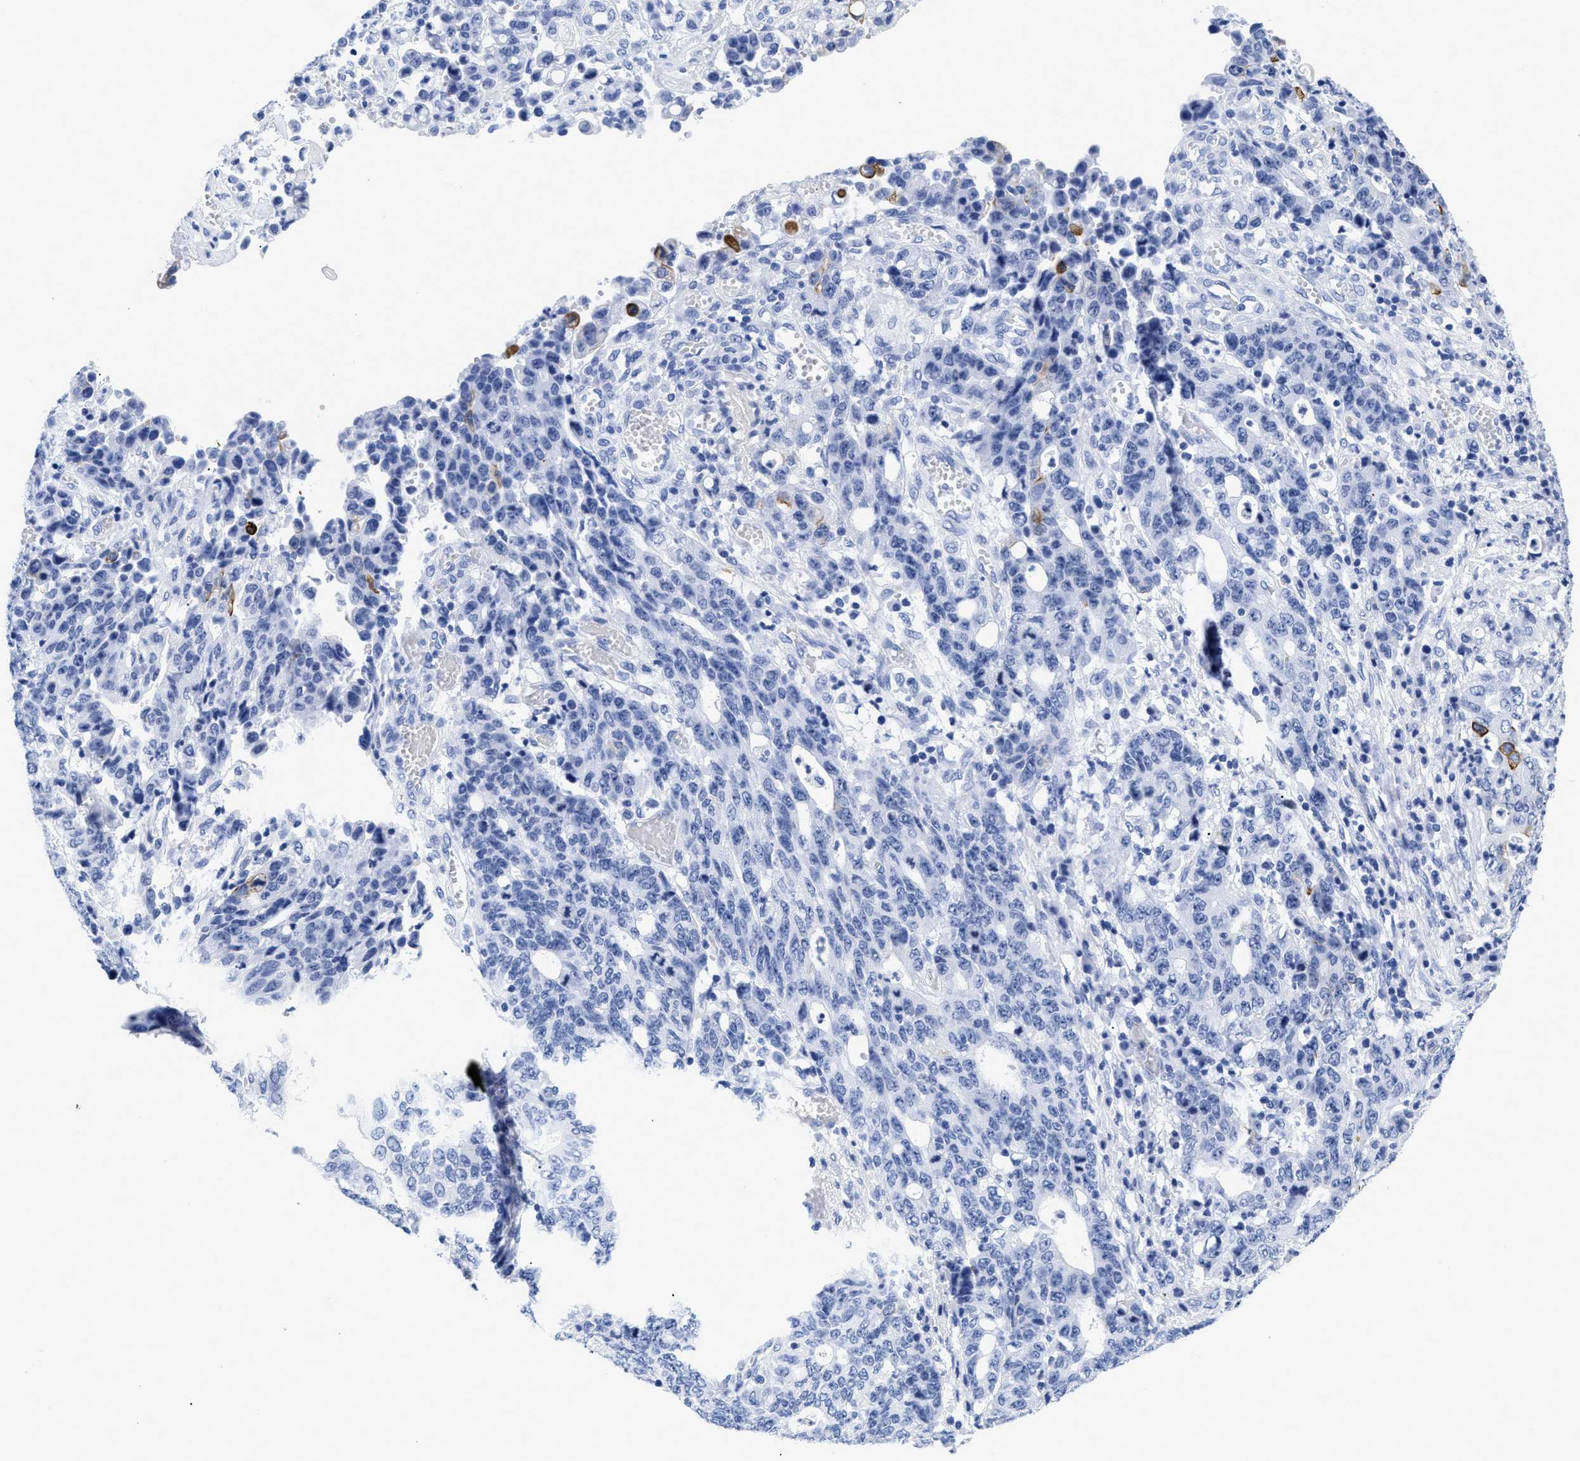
{"staining": {"intensity": "moderate", "quantity": "<25%", "location": "cytoplasmic/membranous"}, "tissue": "stomach cancer", "cell_type": "Tumor cells", "image_type": "cancer", "snomed": [{"axis": "morphology", "description": "Adenocarcinoma, NOS"}, {"axis": "topography", "description": "Stomach, upper"}], "caption": "Moderate cytoplasmic/membranous protein staining is identified in about <25% of tumor cells in adenocarcinoma (stomach).", "gene": "DUSP26", "patient": {"sex": "male", "age": 69}}